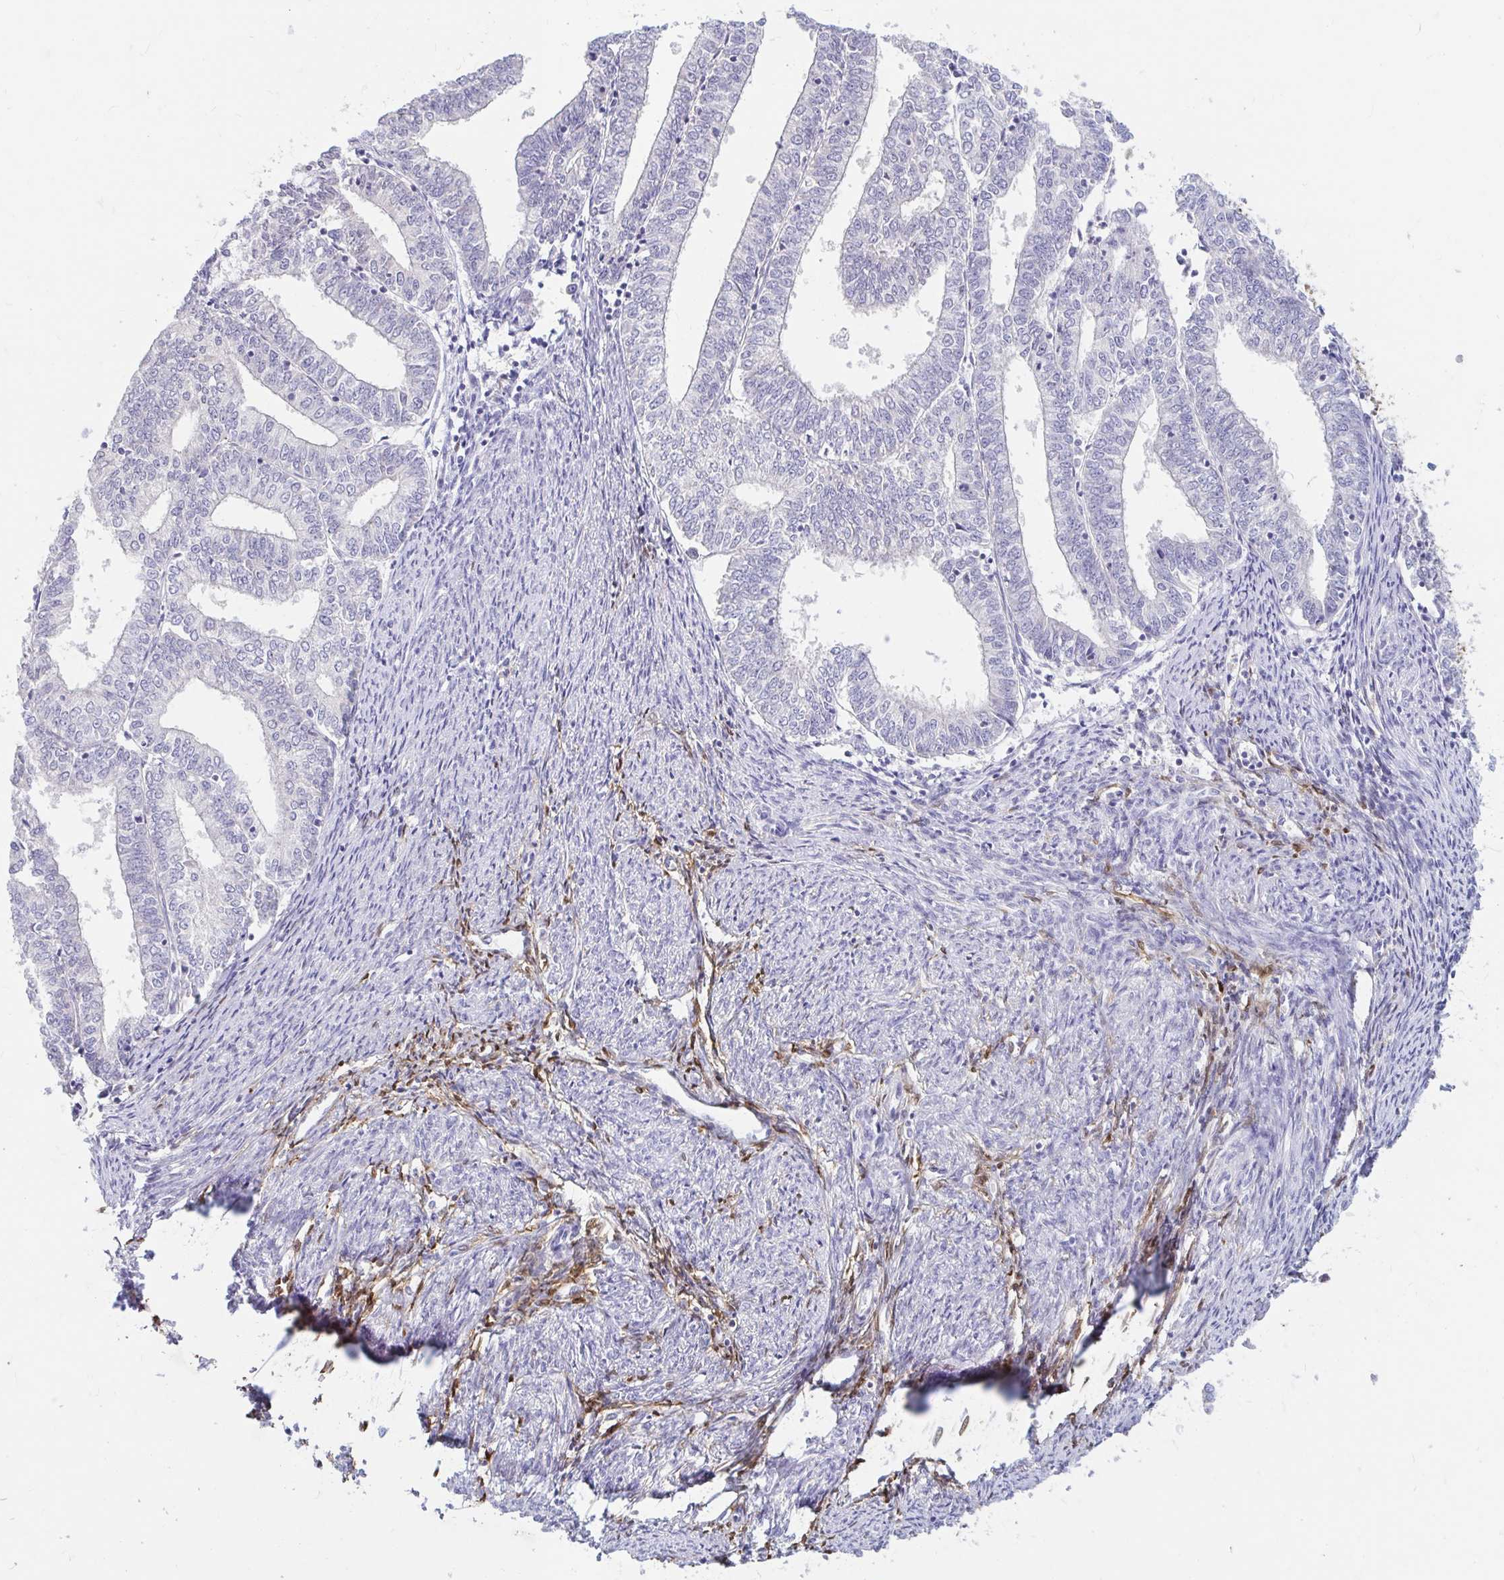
{"staining": {"intensity": "negative", "quantity": "none", "location": "none"}, "tissue": "endometrial cancer", "cell_type": "Tumor cells", "image_type": "cancer", "snomed": [{"axis": "morphology", "description": "Adenocarcinoma, NOS"}, {"axis": "topography", "description": "Endometrium"}], "caption": "This is a image of IHC staining of endometrial adenocarcinoma, which shows no positivity in tumor cells.", "gene": "ADH1A", "patient": {"sex": "female", "age": 61}}